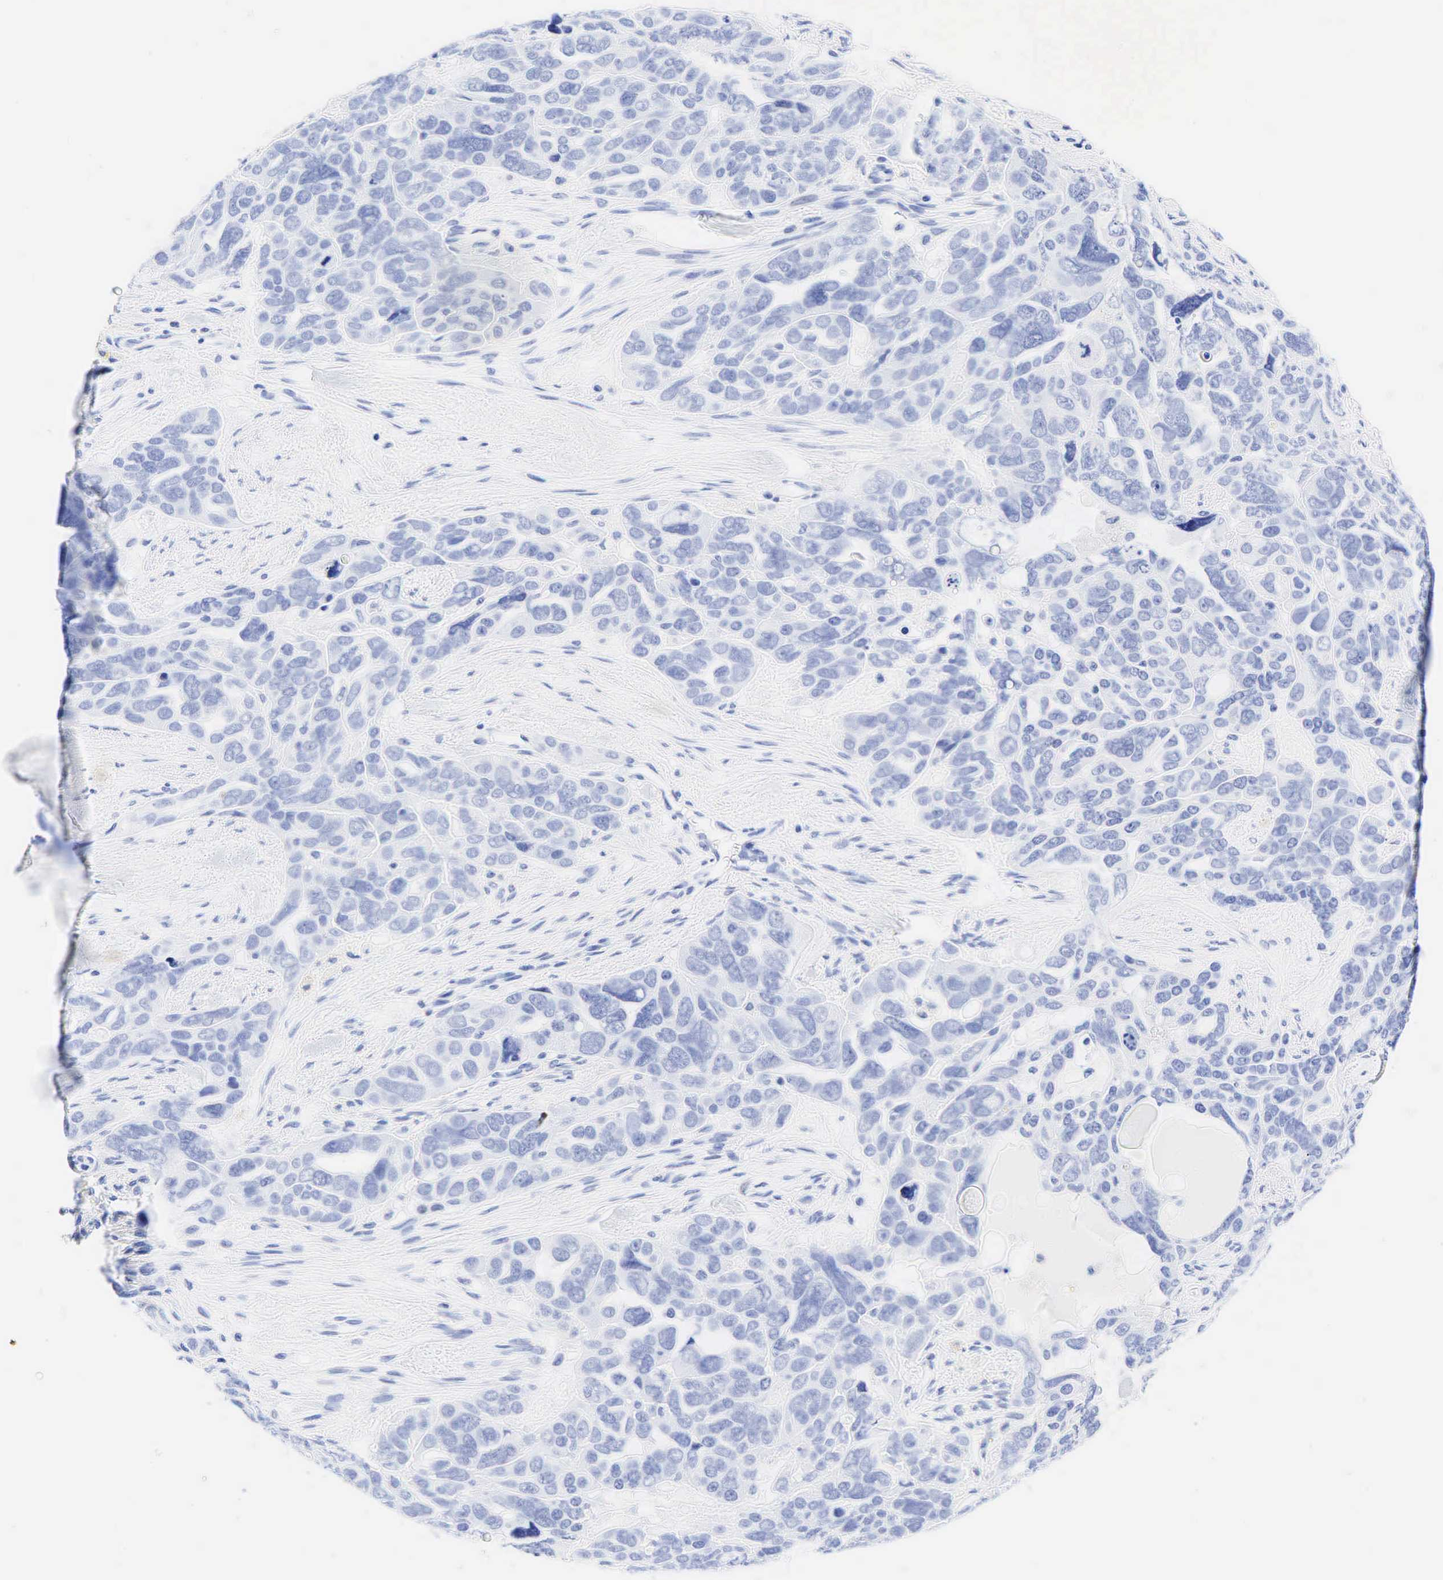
{"staining": {"intensity": "negative", "quantity": "none", "location": "none"}, "tissue": "ovarian cancer", "cell_type": "Tumor cells", "image_type": "cancer", "snomed": [{"axis": "morphology", "description": "Cystadenocarcinoma, serous, NOS"}, {"axis": "topography", "description": "Ovary"}], "caption": "Image shows no protein expression in tumor cells of ovarian cancer tissue.", "gene": "CEACAM5", "patient": {"sex": "female", "age": 63}}